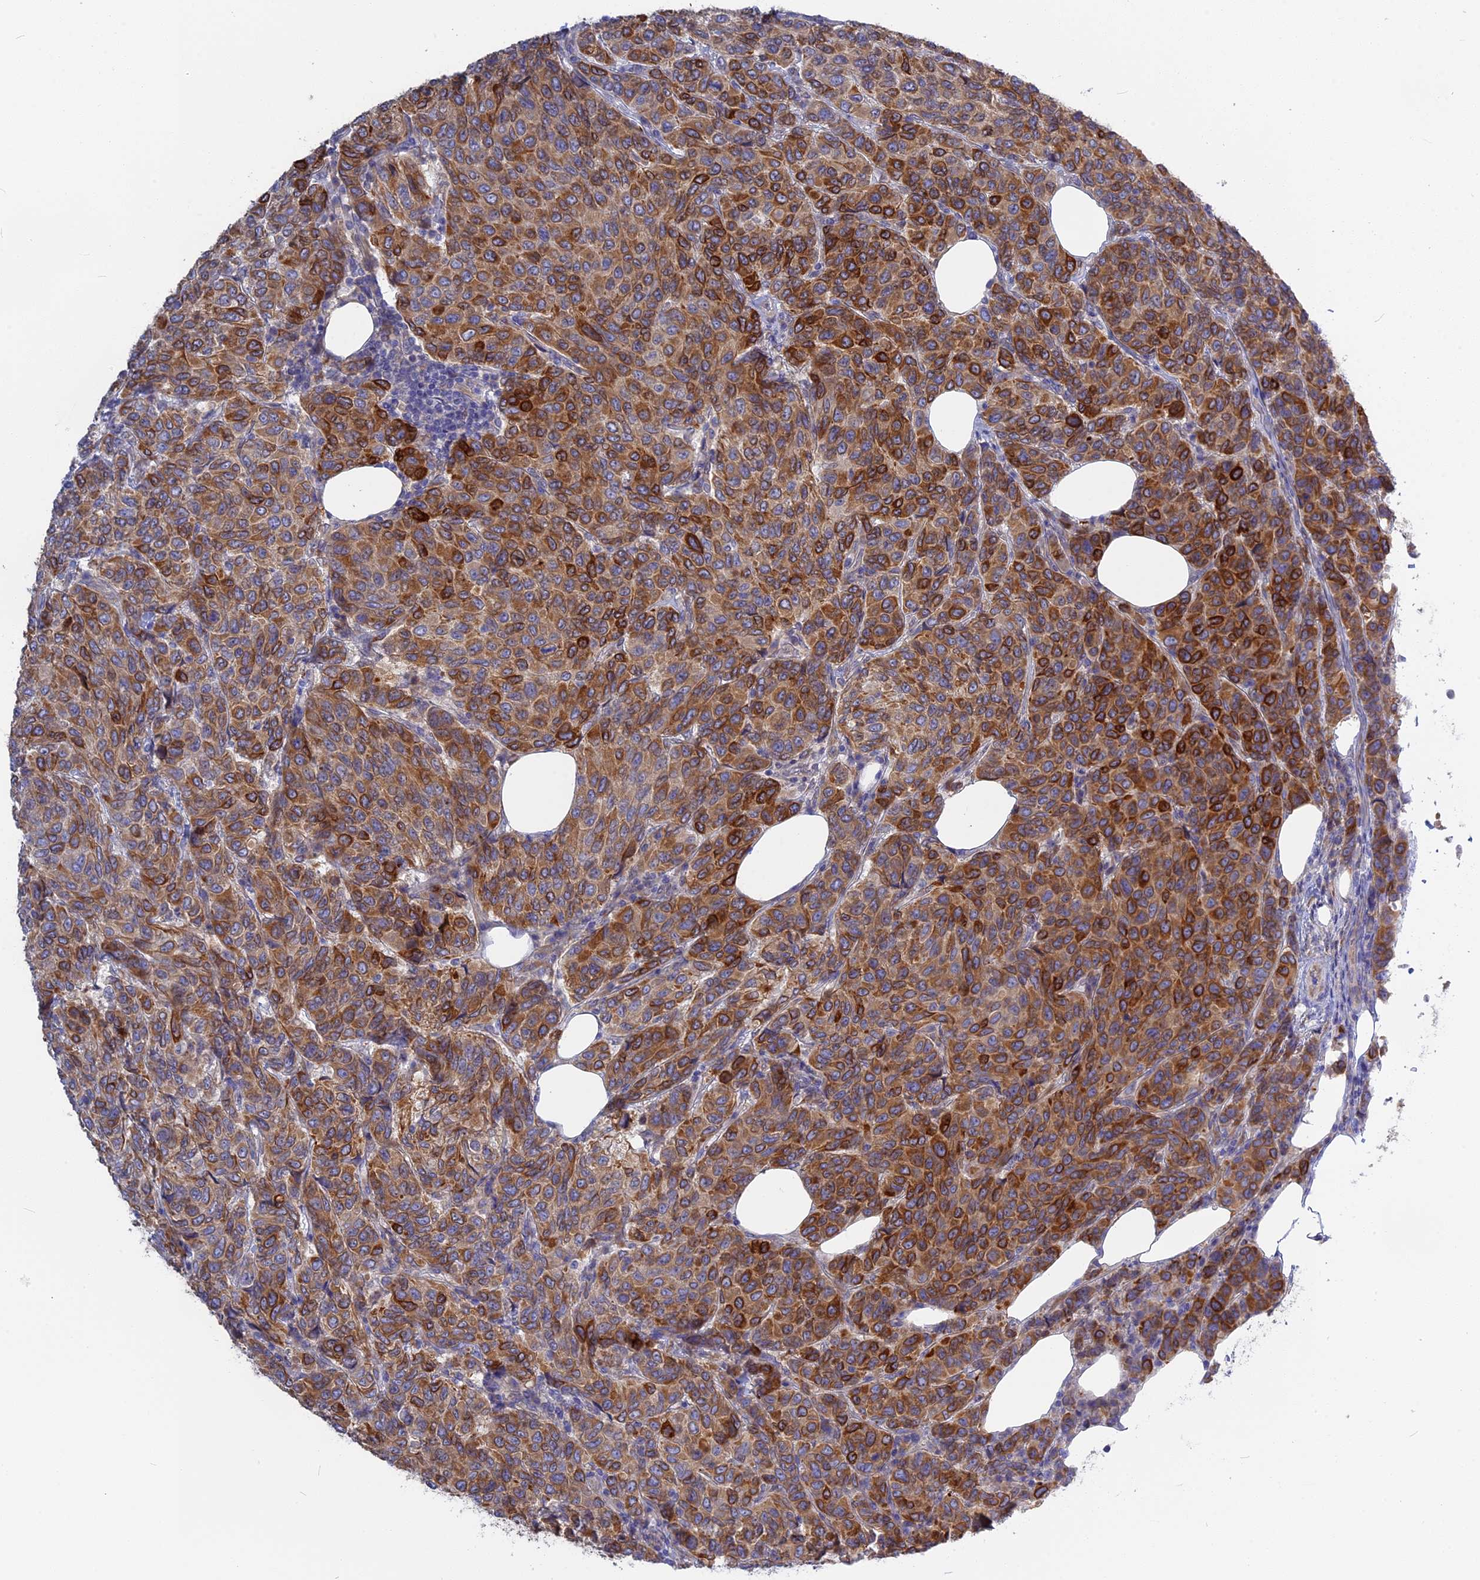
{"staining": {"intensity": "strong", "quantity": "25%-75%", "location": "cytoplasmic/membranous"}, "tissue": "breast cancer", "cell_type": "Tumor cells", "image_type": "cancer", "snomed": [{"axis": "morphology", "description": "Duct carcinoma"}, {"axis": "topography", "description": "Breast"}], "caption": "IHC histopathology image of neoplastic tissue: infiltrating ductal carcinoma (breast) stained using IHC exhibits high levels of strong protein expression localized specifically in the cytoplasmic/membranous of tumor cells, appearing as a cytoplasmic/membranous brown color.", "gene": "TLCD1", "patient": {"sex": "female", "age": 55}}